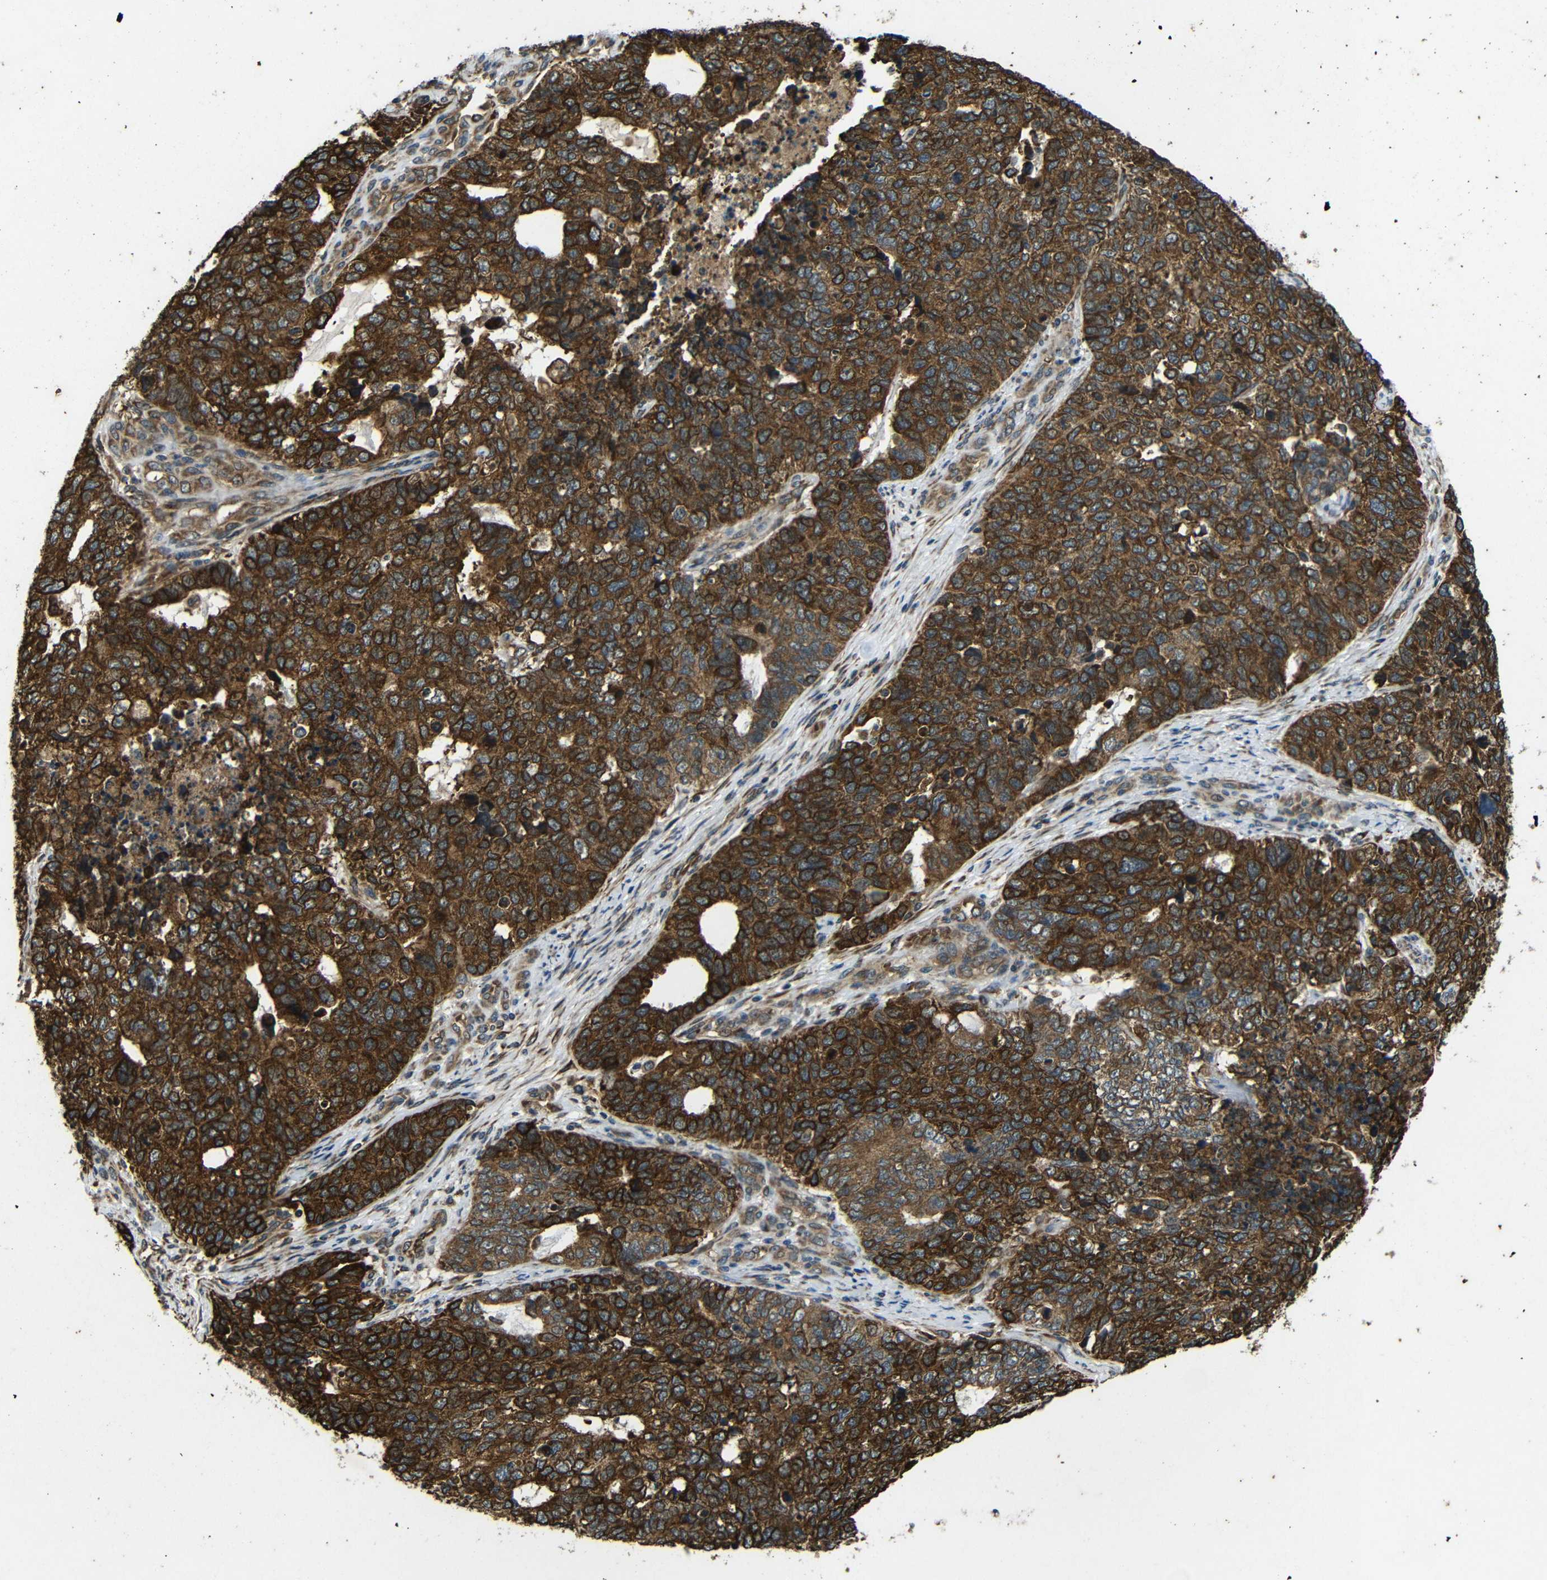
{"staining": {"intensity": "strong", "quantity": ">75%", "location": "cytoplasmic/membranous"}, "tissue": "cervical cancer", "cell_type": "Tumor cells", "image_type": "cancer", "snomed": [{"axis": "morphology", "description": "Squamous cell carcinoma, NOS"}, {"axis": "topography", "description": "Cervix"}], "caption": "Approximately >75% of tumor cells in cervical squamous cell carcinoma show strong cytoplasmic/membranous protein positivity as visualized by brown immunohistochemical staining.", "gene": "TRPC1", "patient": {"sex": "female", "age": 63}}